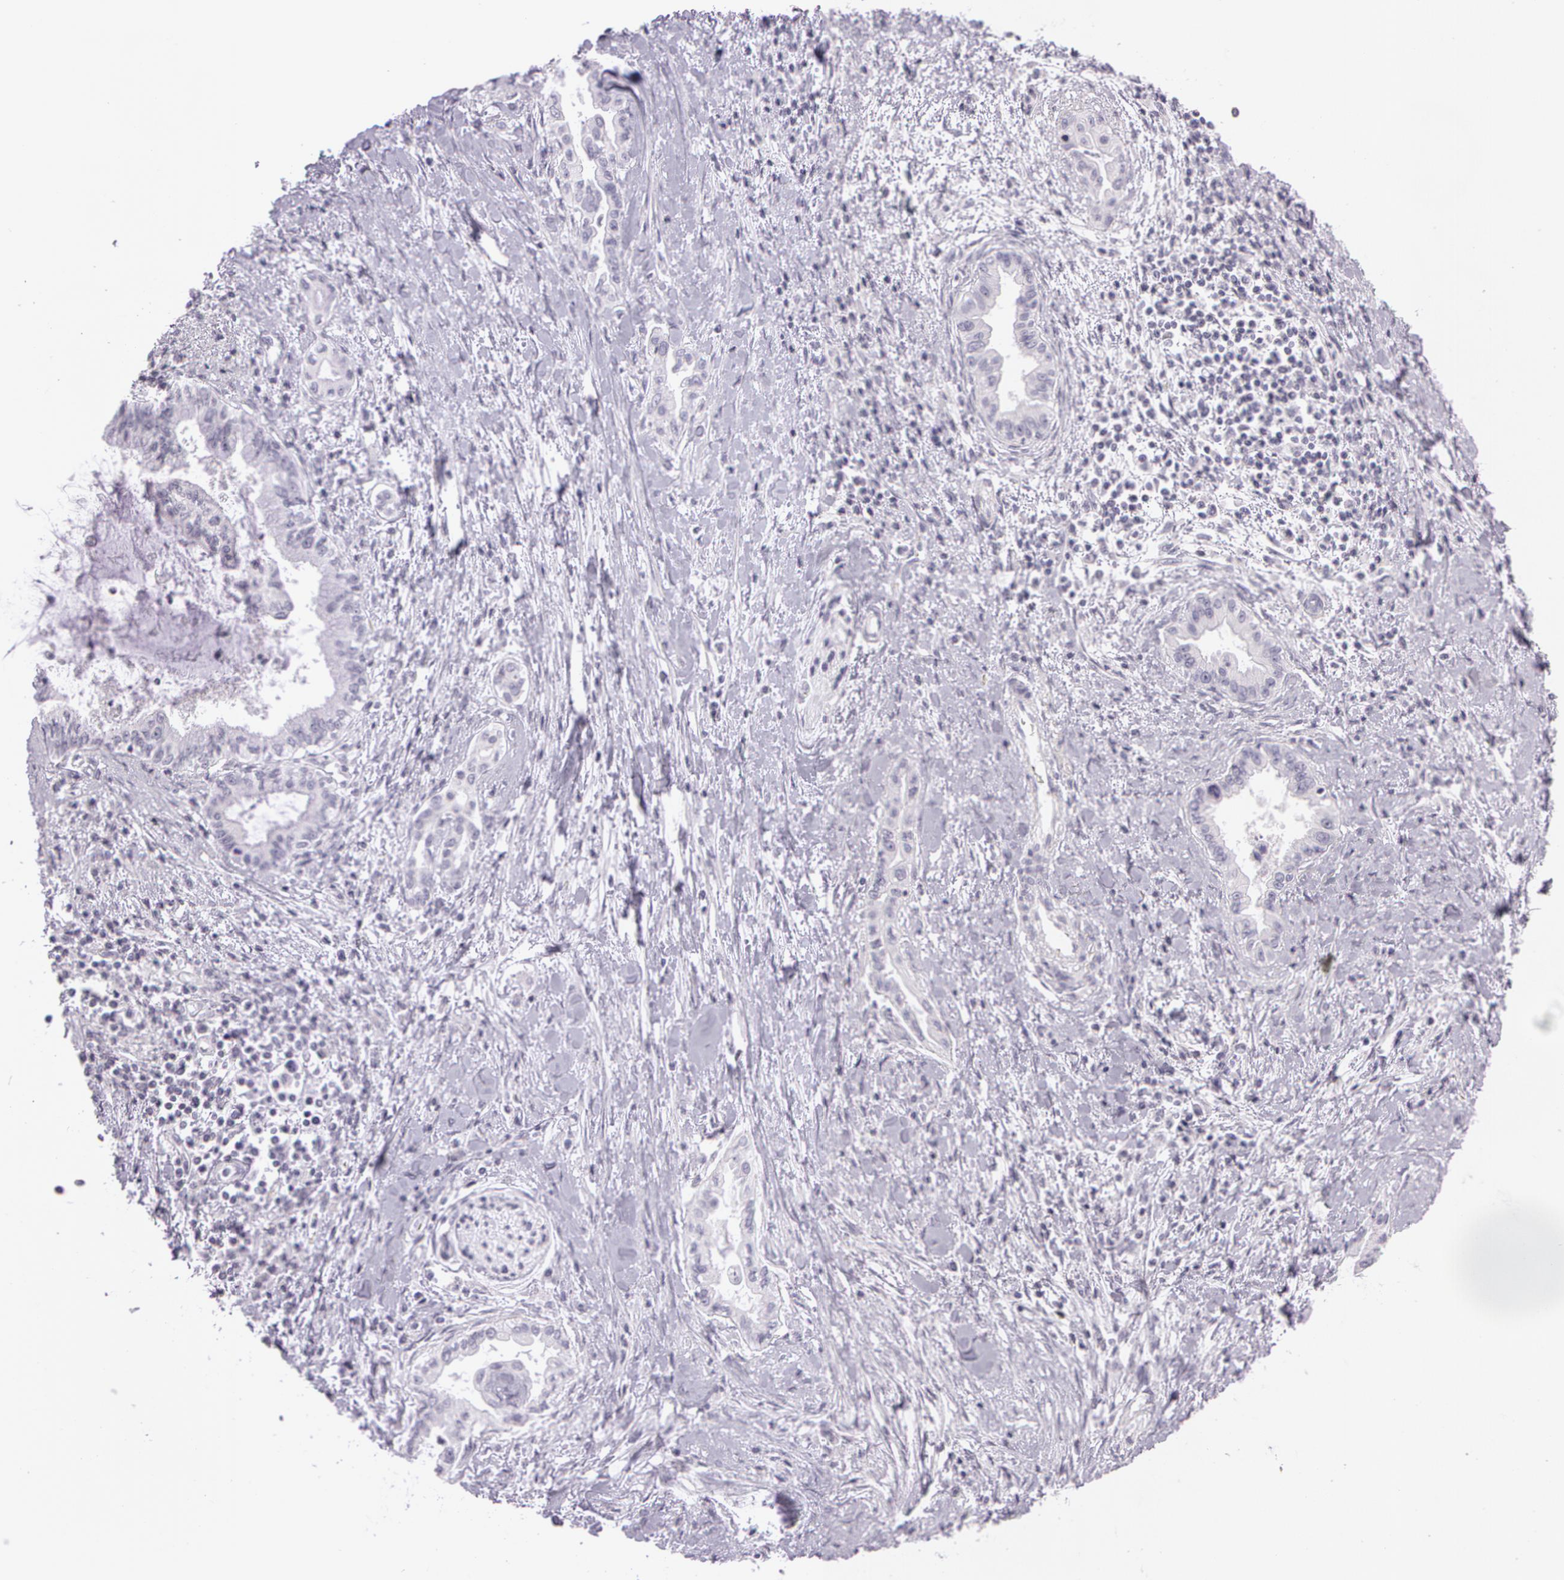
{"staining": {"intensity": "negative", "quantity": "none", "location": "none"}, "tissue": "pancreatic cancer", "cell_type": "Tumor cells", "image_type": "cancer", "snomed": [{"axis": "morphology", "description": "Adenocarcinoma, NOS"}, {"axis": "topography", "description": "Pancreas"}], "caption": "This is a image of IHC staining of pancreatic cancer (adenocarcinoma), which shows no expression in tumor cells.", "gene": "OTC", "patient": {"sex": "female", "age": 64}}